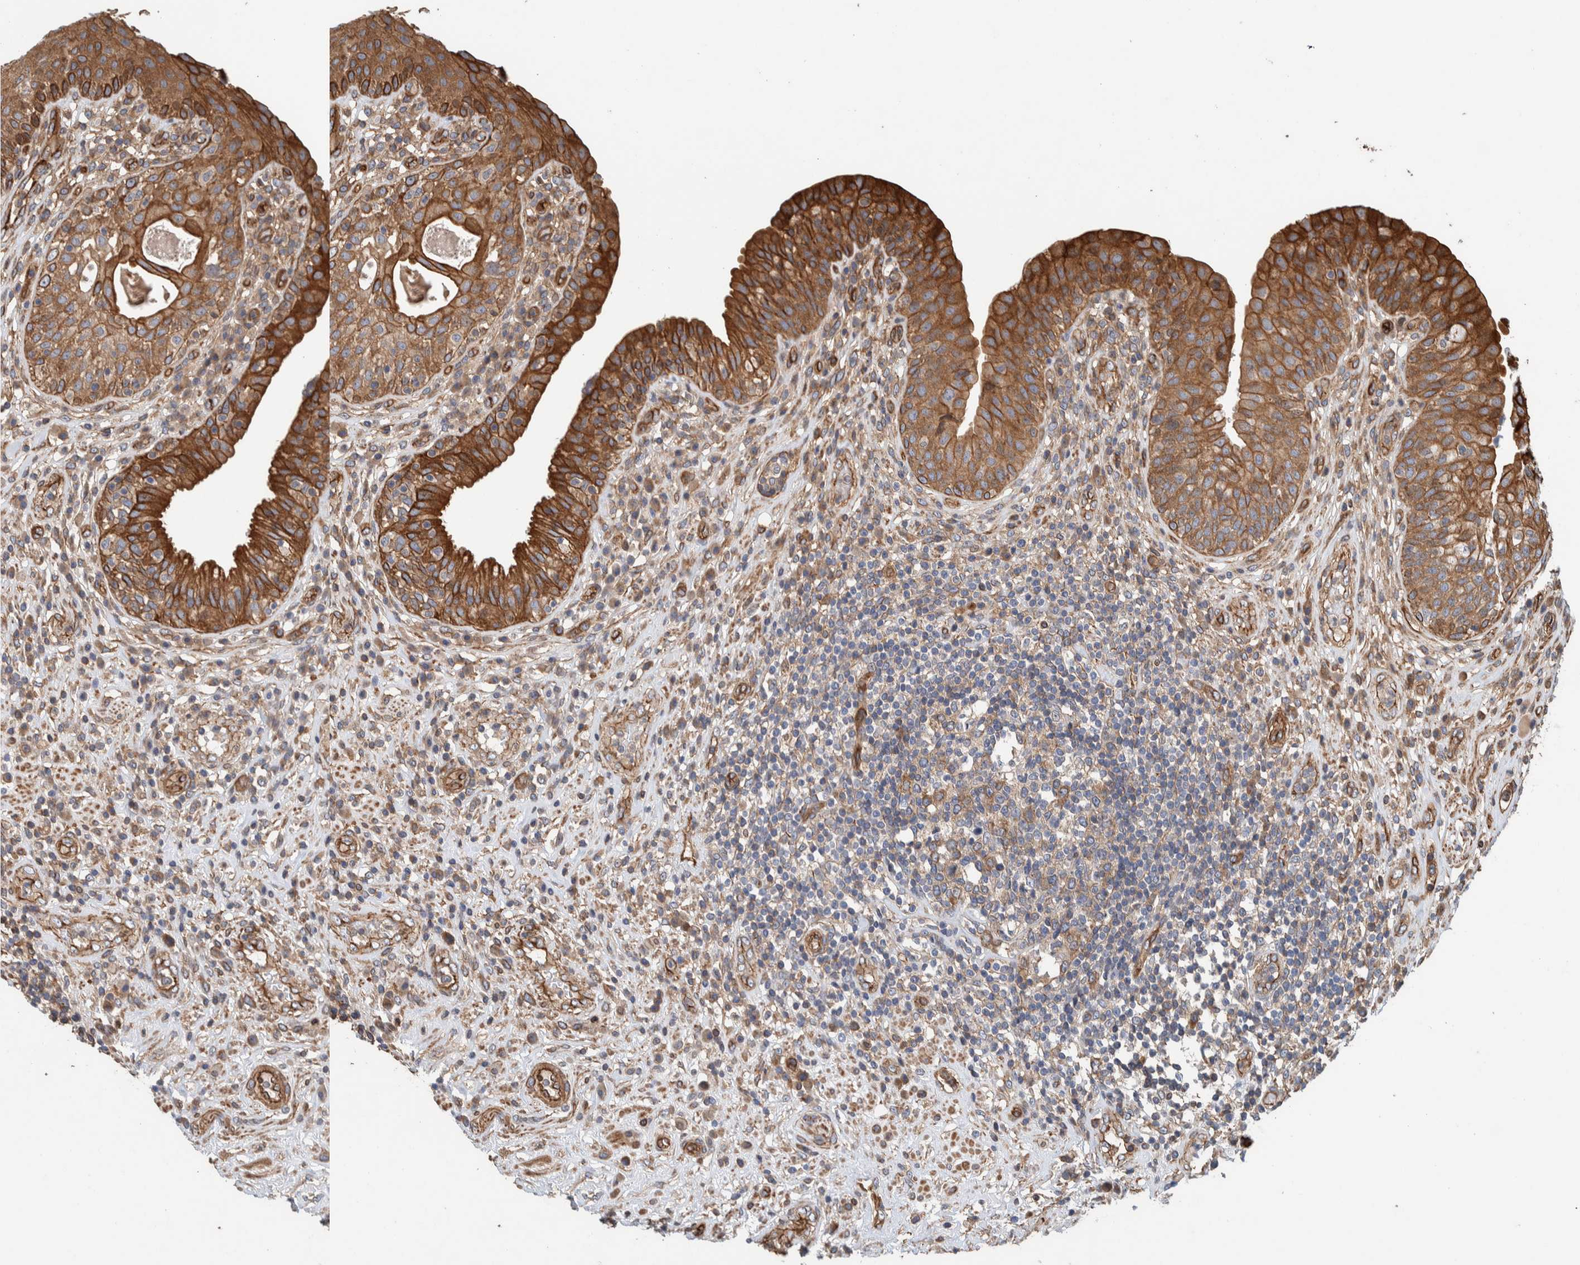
{"staining": {"intensity": "strong", "quantity": ">75%", "location": "cytoplasmic/membranous"}, "tissue": "urinary bladder", "cell_type": "Urothelial cells", "image_type": "normal", "snomed": [{"axis": "morphology", "description": "Normal tissue, NOS"}, {"axis": "topography", "description": "Urinary bladder"}], "caption": "High-magnification brightfield microscopy of benign urinary bladder stained with DAB (3,3'-diaminobenzidine) (brown) and counterstained with hematoxylin (blue). urothelial cells exhibit strong cytoplasmic/membranous staining is present in about>75% of cells.", "gene": "PKD1L1", "patient": {"sex": "female", "age": 62}}